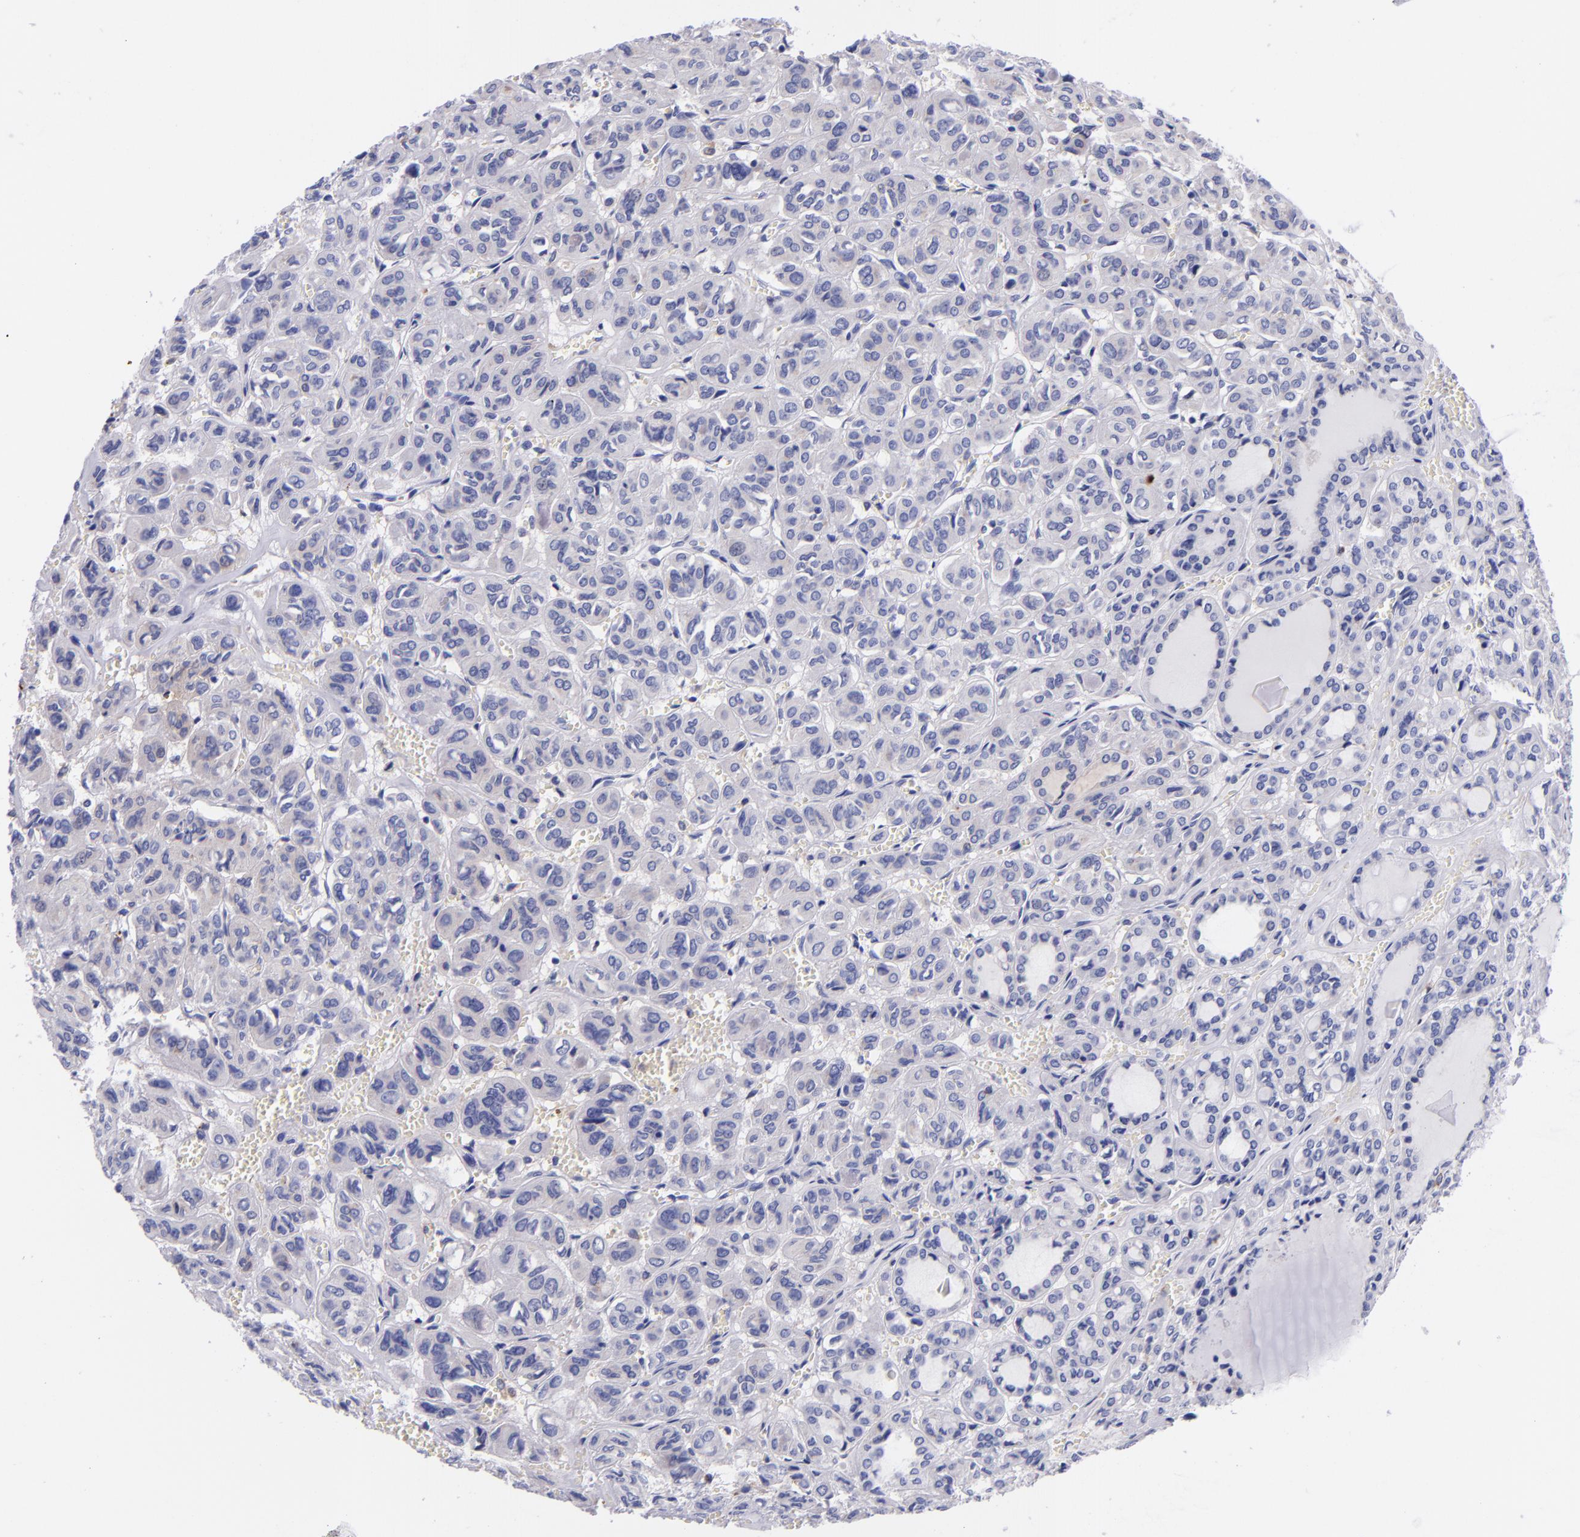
{"staining": {"intensity": "negative", "quantity": "none", "location": "none"}, "tissue": "thyroid cancer", "cell_type": "Tumor cells", "image_type": "cancer", "snomed": [{"axis": "morphology", "description": "Follicular adenoma carcinoma, NOS"}, {"axis": "topography", "description": "Thyroid gland"}], "caption": "IHC of thyroid cancer exhibits no staining in tumor cells.", "gene": "IVL", "patient": {"sex": "female", "age": 71}}